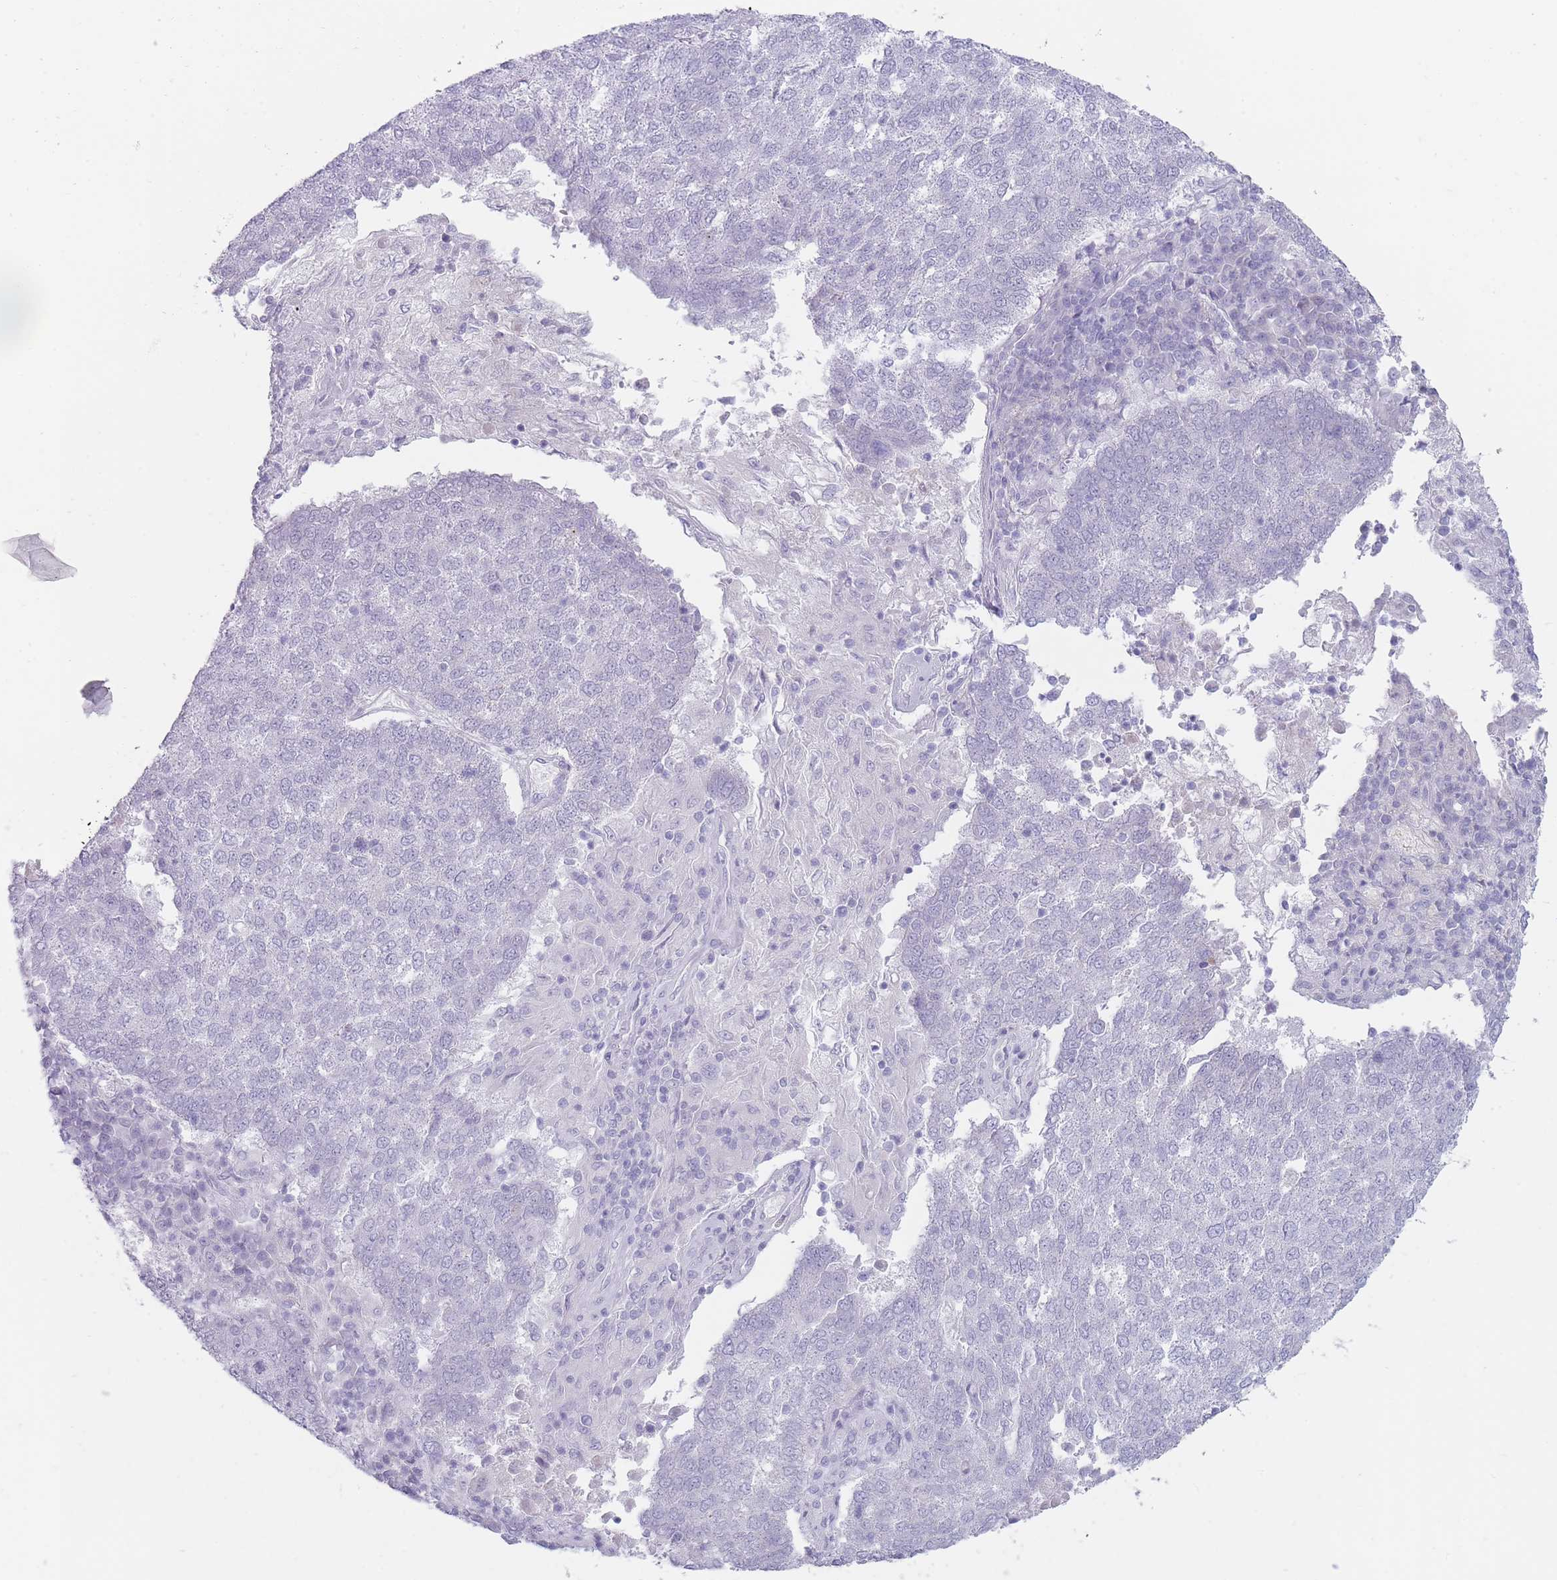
{"staining": {"intensity": "negative", "quantity": "none", "location": "none"}, "tissue": "lung cancer", "cell_type": "Tumor cells", "image_type": "cancer", "snomed": [{"axis": "morphology", "description": "Squamous cell carcinoma, NOS"}, {"axis": "topography", "description": "Lung"}], "caption": "The IHC photomicrograph has no significant positivity in tumor cells of lung squamous cell carcinoma tissue.", "gene": "IFNA6", "patient": {"sex": "male", "age": 73}}